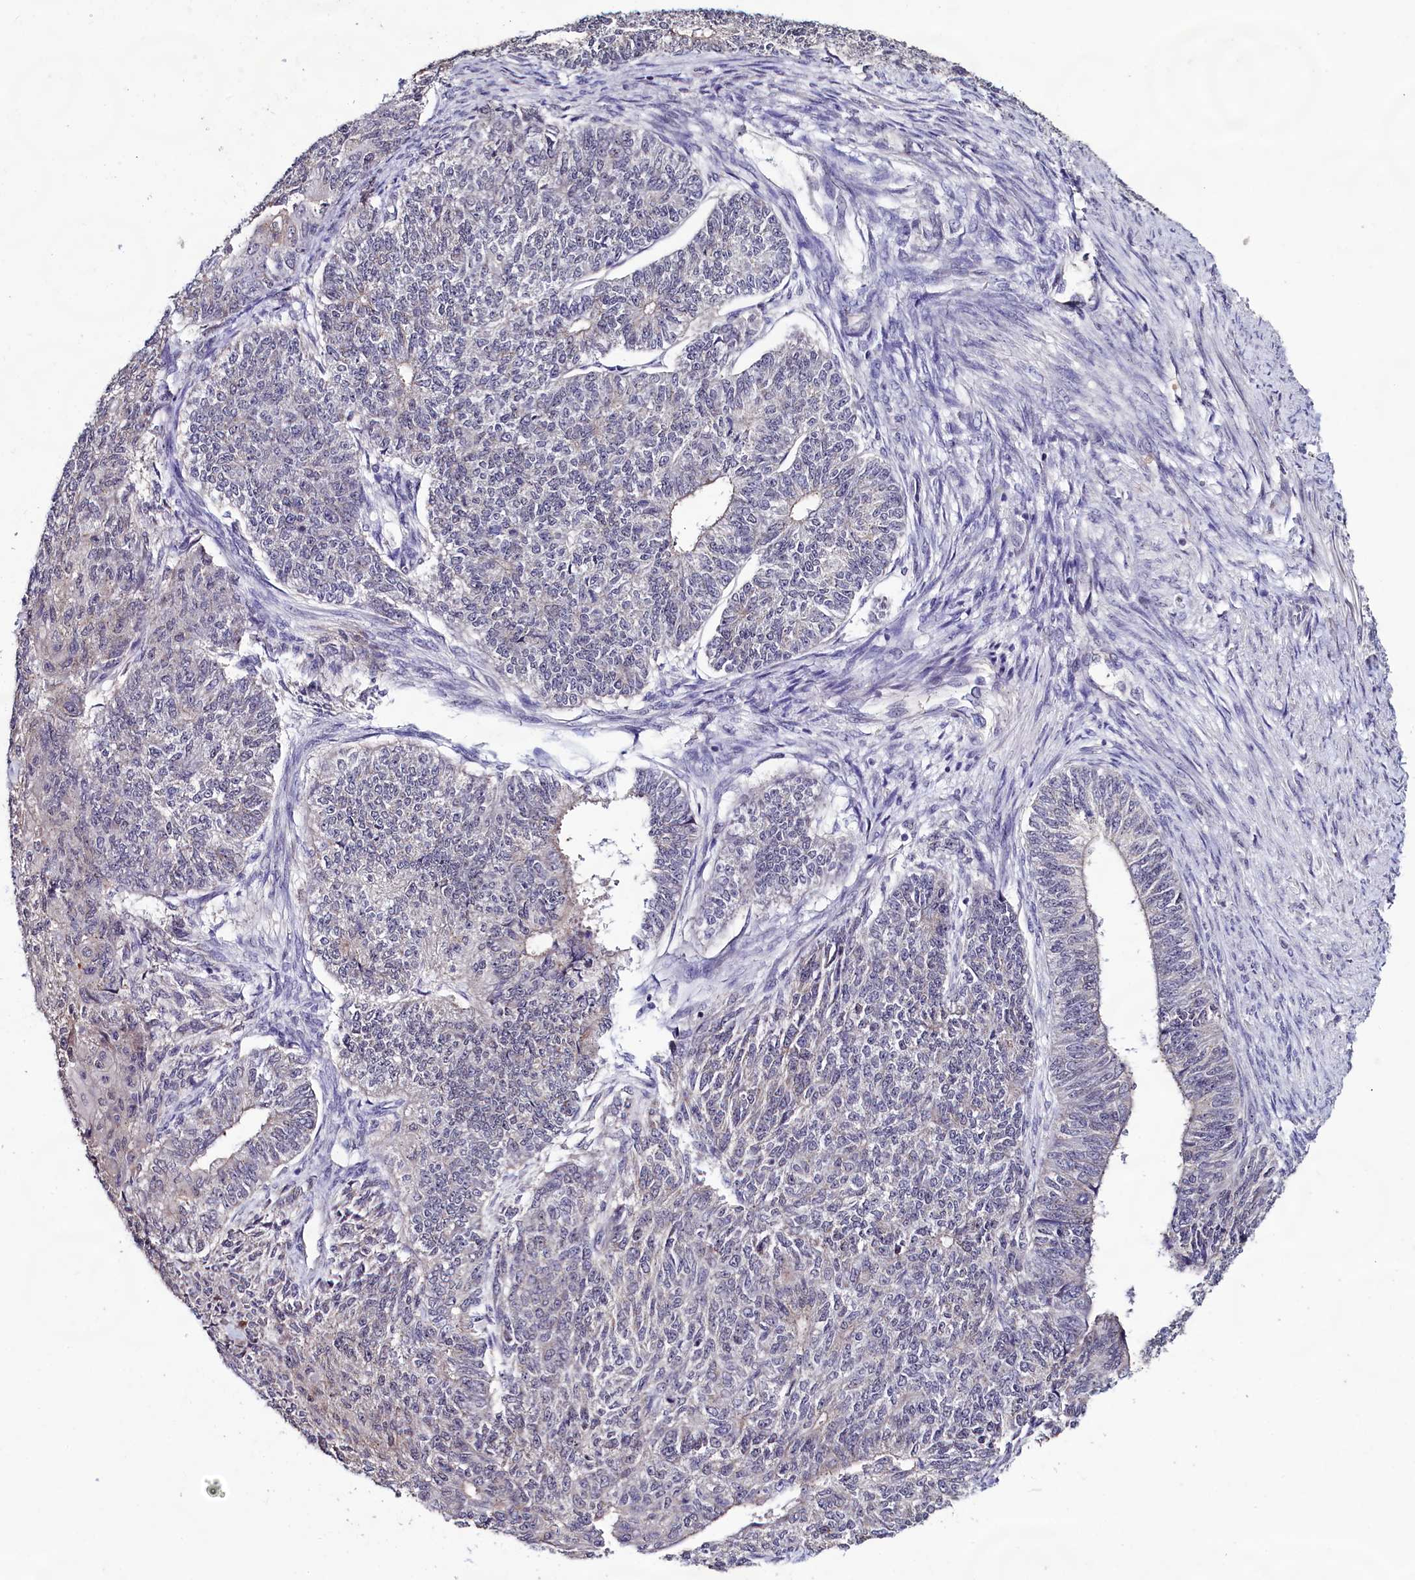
{"staining": {"intensity": "negative", "quantity": "none", "location": "none"}, "tissue": "endometrial cancer", "cell_type": "Tumor cells", "image_type": "cancer", "snomed": [{"axis": "morphology", "description": "Adenocarcinoma, NOS"}, {"axis": "topography", "description": "Endometrium"}], "caption": "This is an immunohistochemistry image of endometrial cancer (adenocarcinoma). There is no staining in tumor cells.", "gene": "SEC24C", "patient": {"sex": "female", "age": 32}}